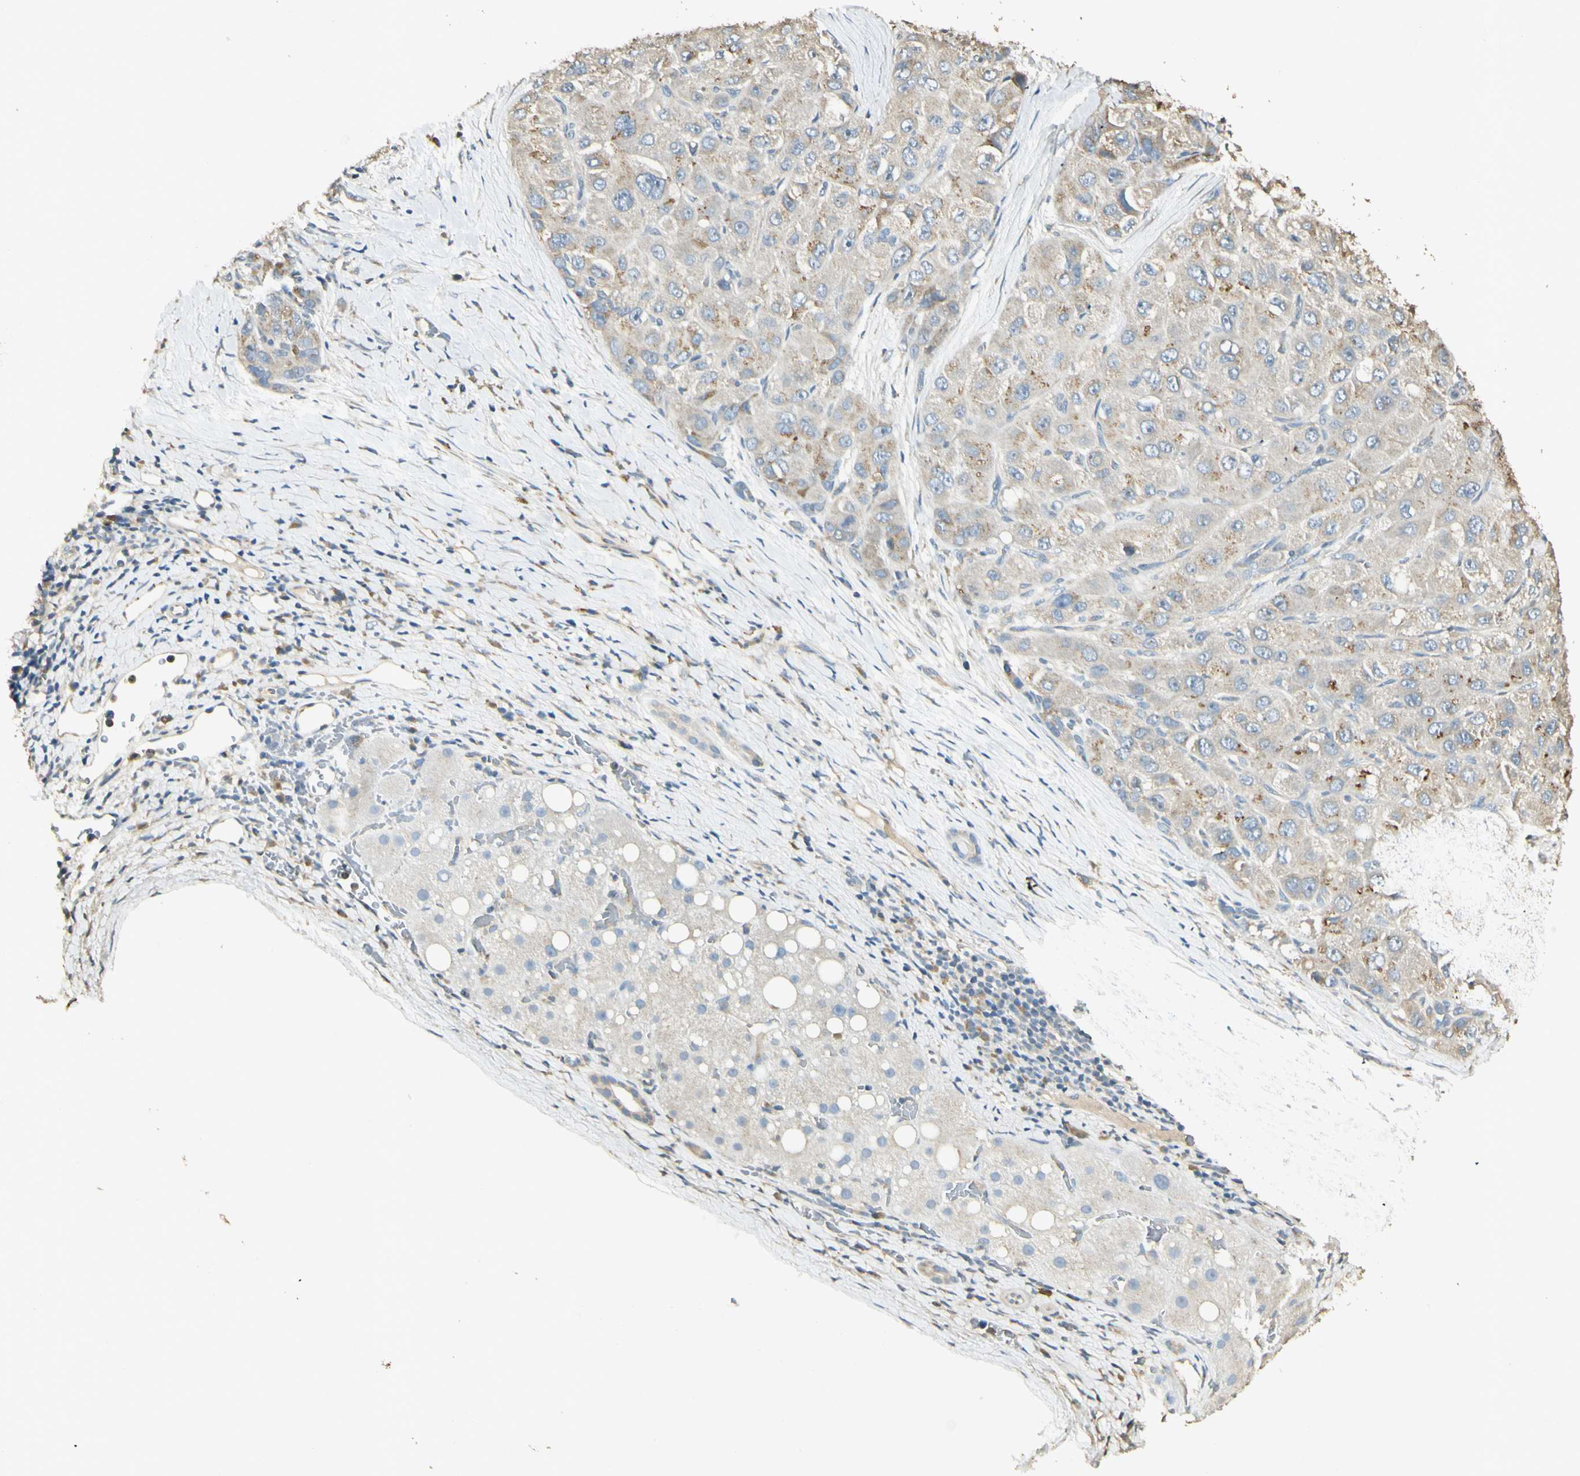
{"staining": {"intensity": "weak", "quantity": "25%-75%", "location": "cytoplasmic/membranous"}, "tissue": "liver cancer", "cell_type": "Tumor cells", "image_type": "cancer", "snomed": [{"axis": "morphology", "description": "Carcinoma, Hepatocellular, NOS"}, {"axis": "topography", "description": "Liver"}], "caption": "A histopathology image of human liver cancer stained for a protein reveals weak cytoplasmic/membranous brown staining in tumor cells.", "gene": "UXS1", "patient": {"sex": "male", "age": 80}}